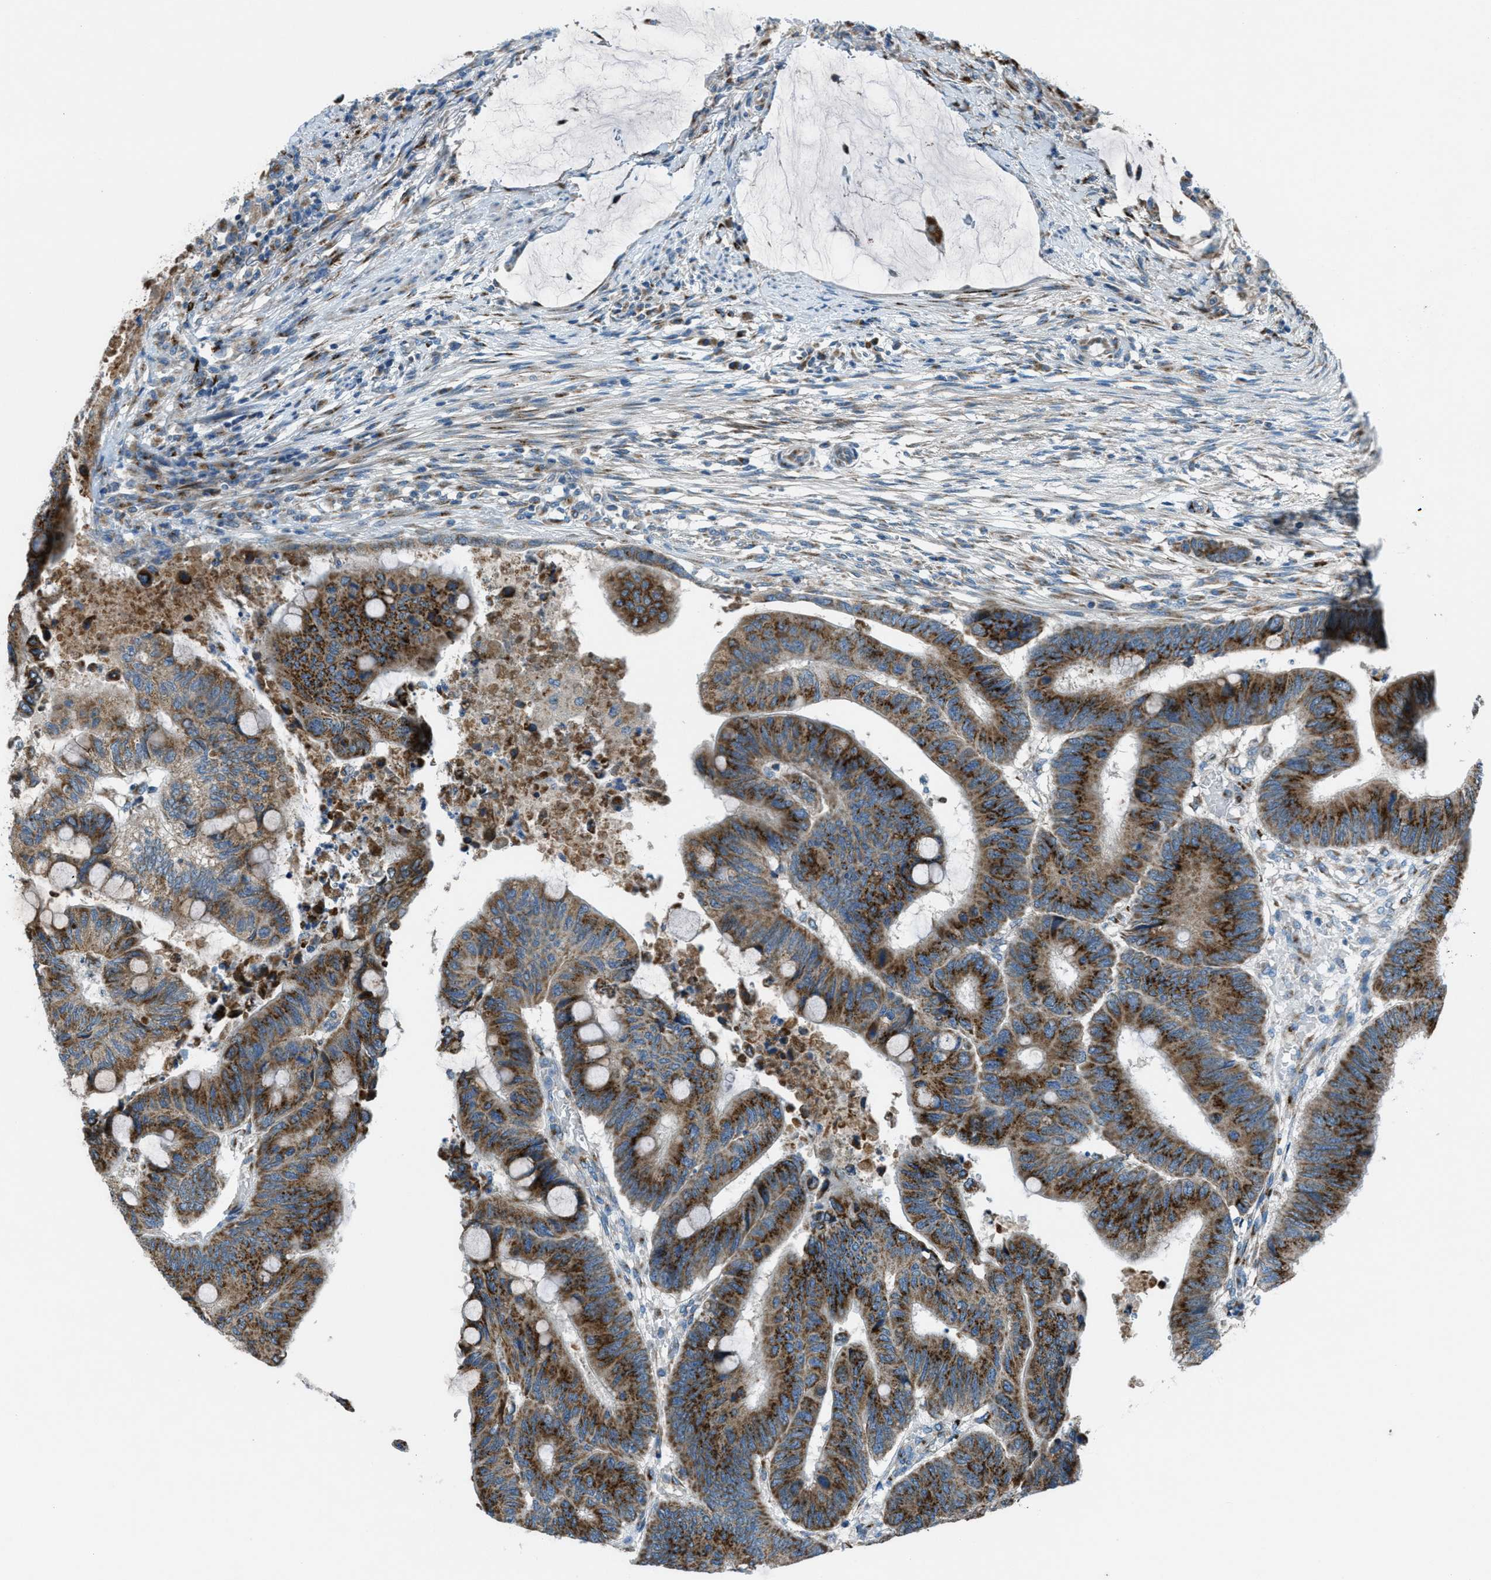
{"staining": {"intensity": "moderate", "quantity": ">75%", "location": "cytoplasmic/membranous"}, "tissue": "colorectal cancer", "cell_type": "Tumor cells", "image_type": "cancer", "snomed": [{"axis": "morphology", "description": "Normal tissue, NOS"}, {"axis": "morphology", "description": "Adenocarcinoma, NOS"}, {"axis": "topography", "description": "Rectum"}, {"axis": "topography", "description": "Peripheral nerve tissue"}], "caption": "Moderate cytoplasmic/membranous expression for a protein is seen in about >75% of tumor cells of colorectal cancer (adenocarcinoma) using immunohistochemistry (IHC).", "gene": "BCKDK", "patient": {"sex": "male", "age": 92}}